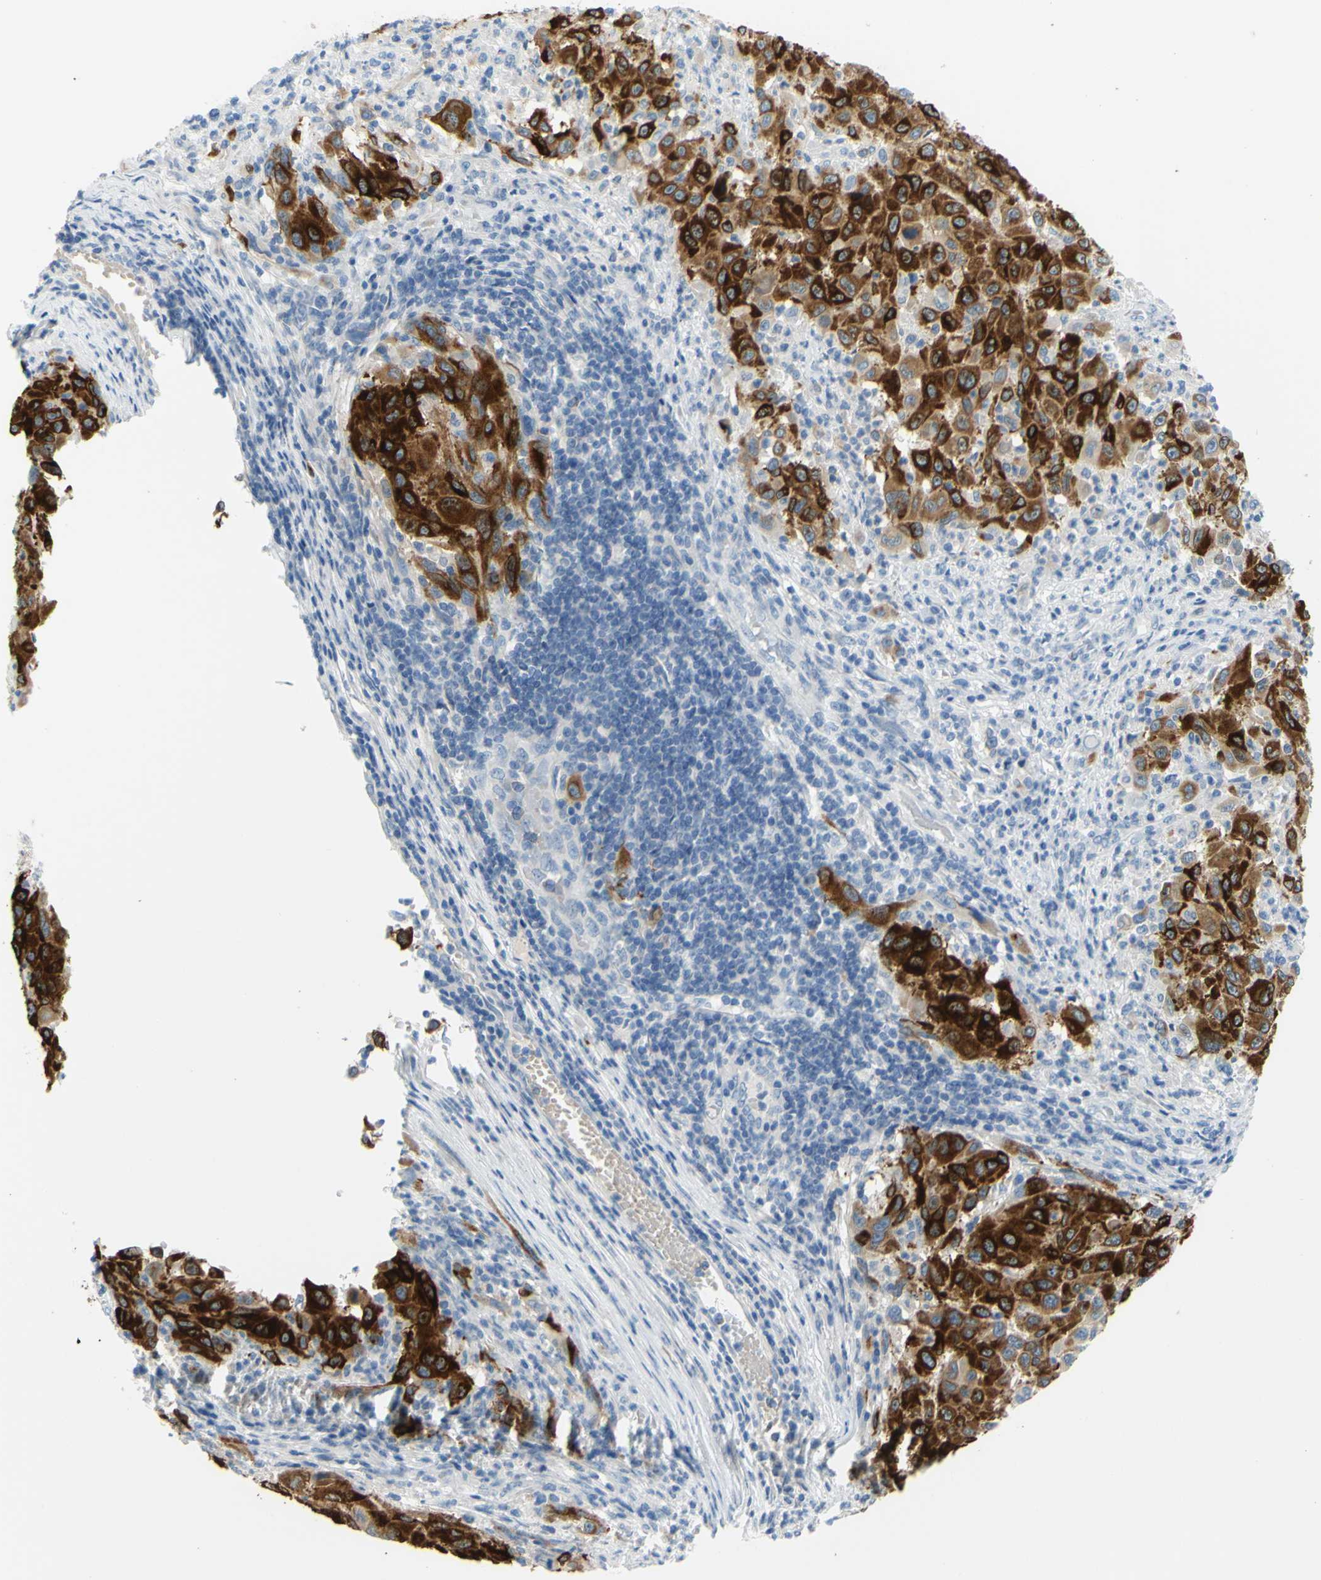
{"staining": {"intensity": "strong", "quantity": ">75%", "location": "cytoplasmic/membranous"}, "tissue": "melanoma", "cell_type": "Tumor cells", "image_type": "cancer", "snomed": [{"axis": "morphology", "description": "Malignant melanoma, Metastatic site"}, {"axis": "topography", "description": "Lymph node"}], "caption": "This image displays immunohistochemistry (IHC) staining of malignant melanoma (metastatic site), with high strong cytoplasmic/membranous staining in approximately >75% of tumor cells.", "gene": "DCT", "patient": {"sex": "male", "age": 61}}